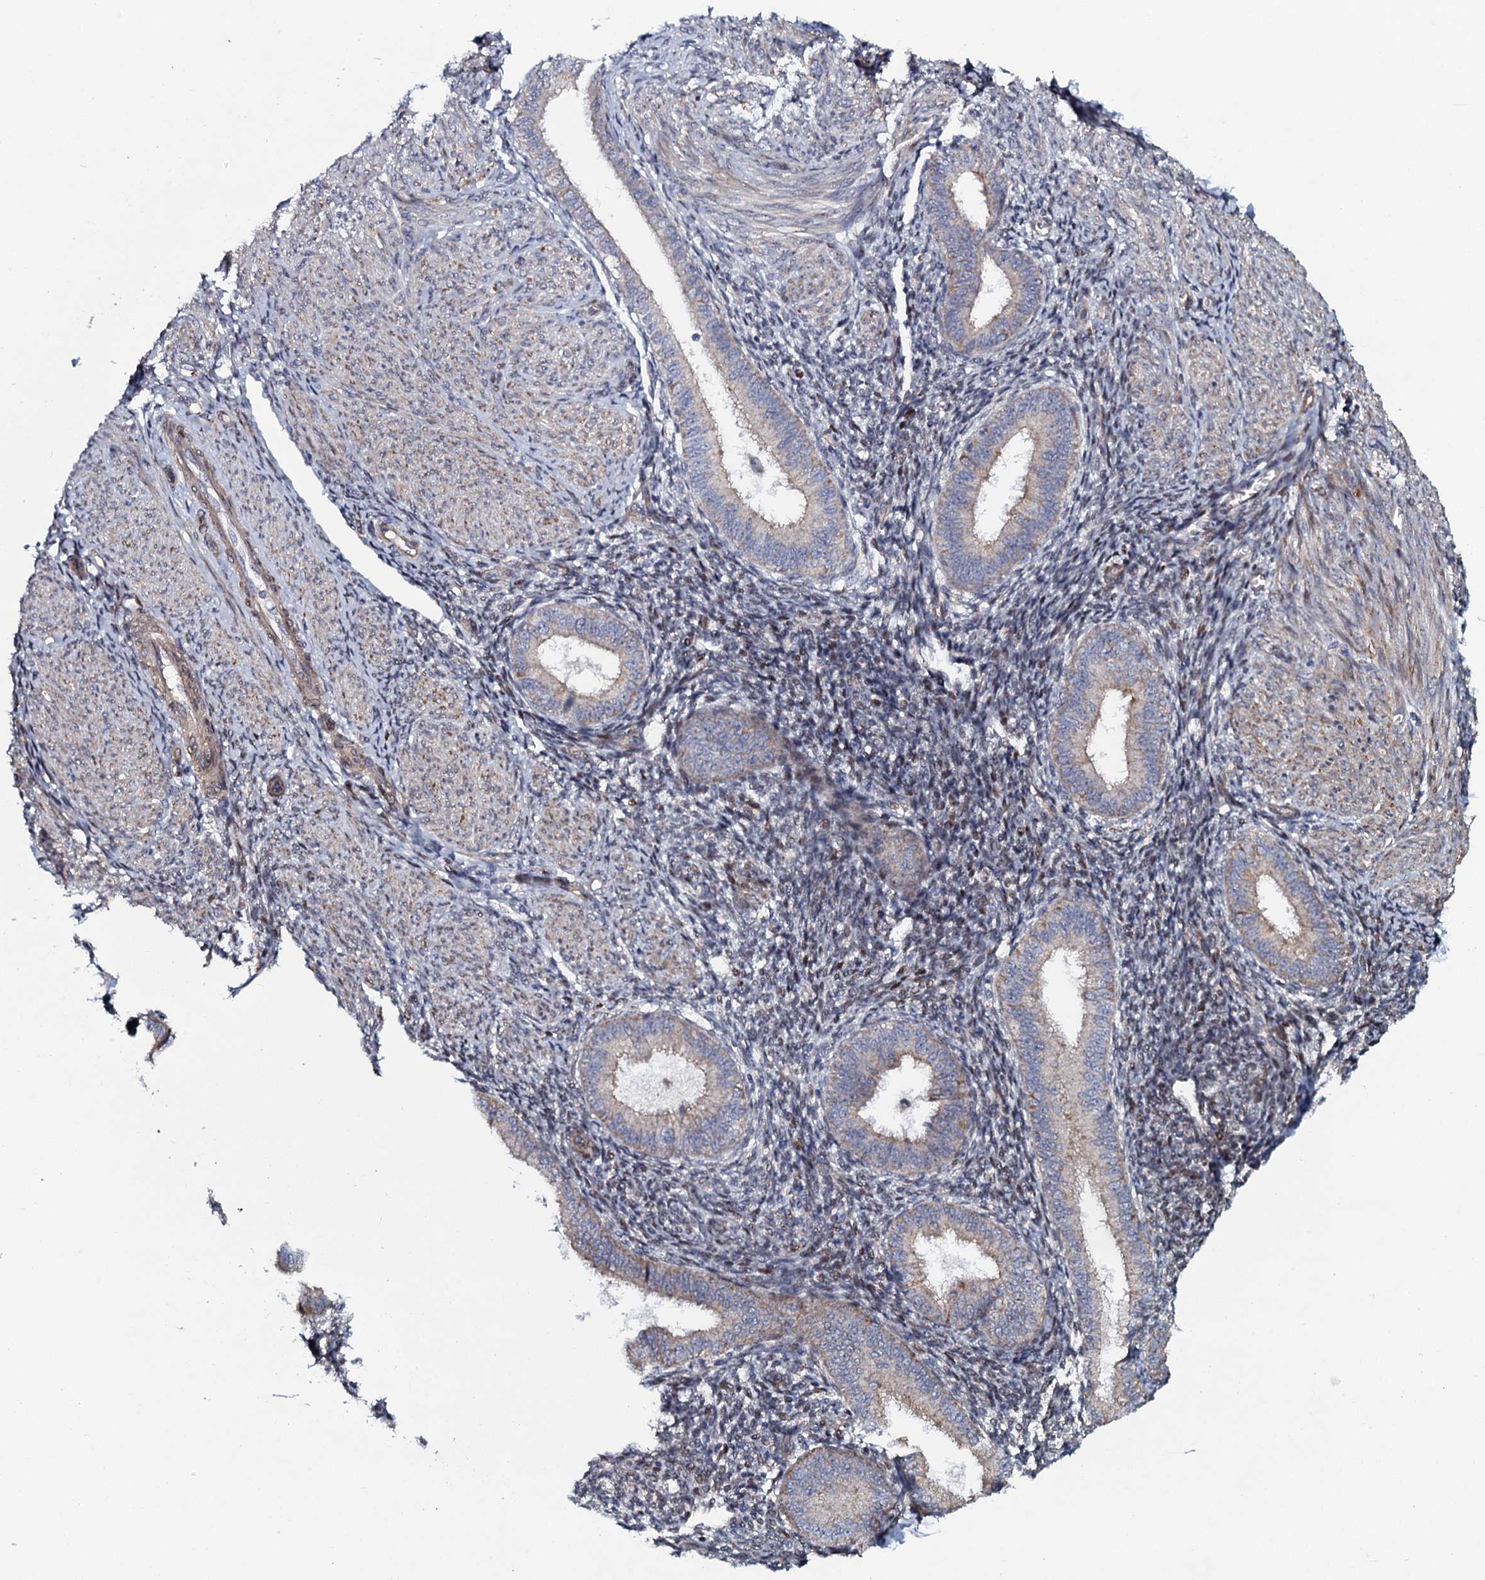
{"staining": {"intensity": "negative", "quantity": "none", "location": "none"}, "tissue": "endometrium", "cell_type": "Cells in endometrial stroma", "image_type": "normal", "snomed": [{"axis": "morphology", "description": "Normal tissue, NOS"}, {"axis": "topography", "description": "Uterus"}, {"axis": "topography", "description": "Endometrium"}], "caption": "Cells in endometrial stroma are negative for brown protein staining in normal endometrium.", "gene": "KCTD4", "patient": {"sex": "female", "age": 48}}